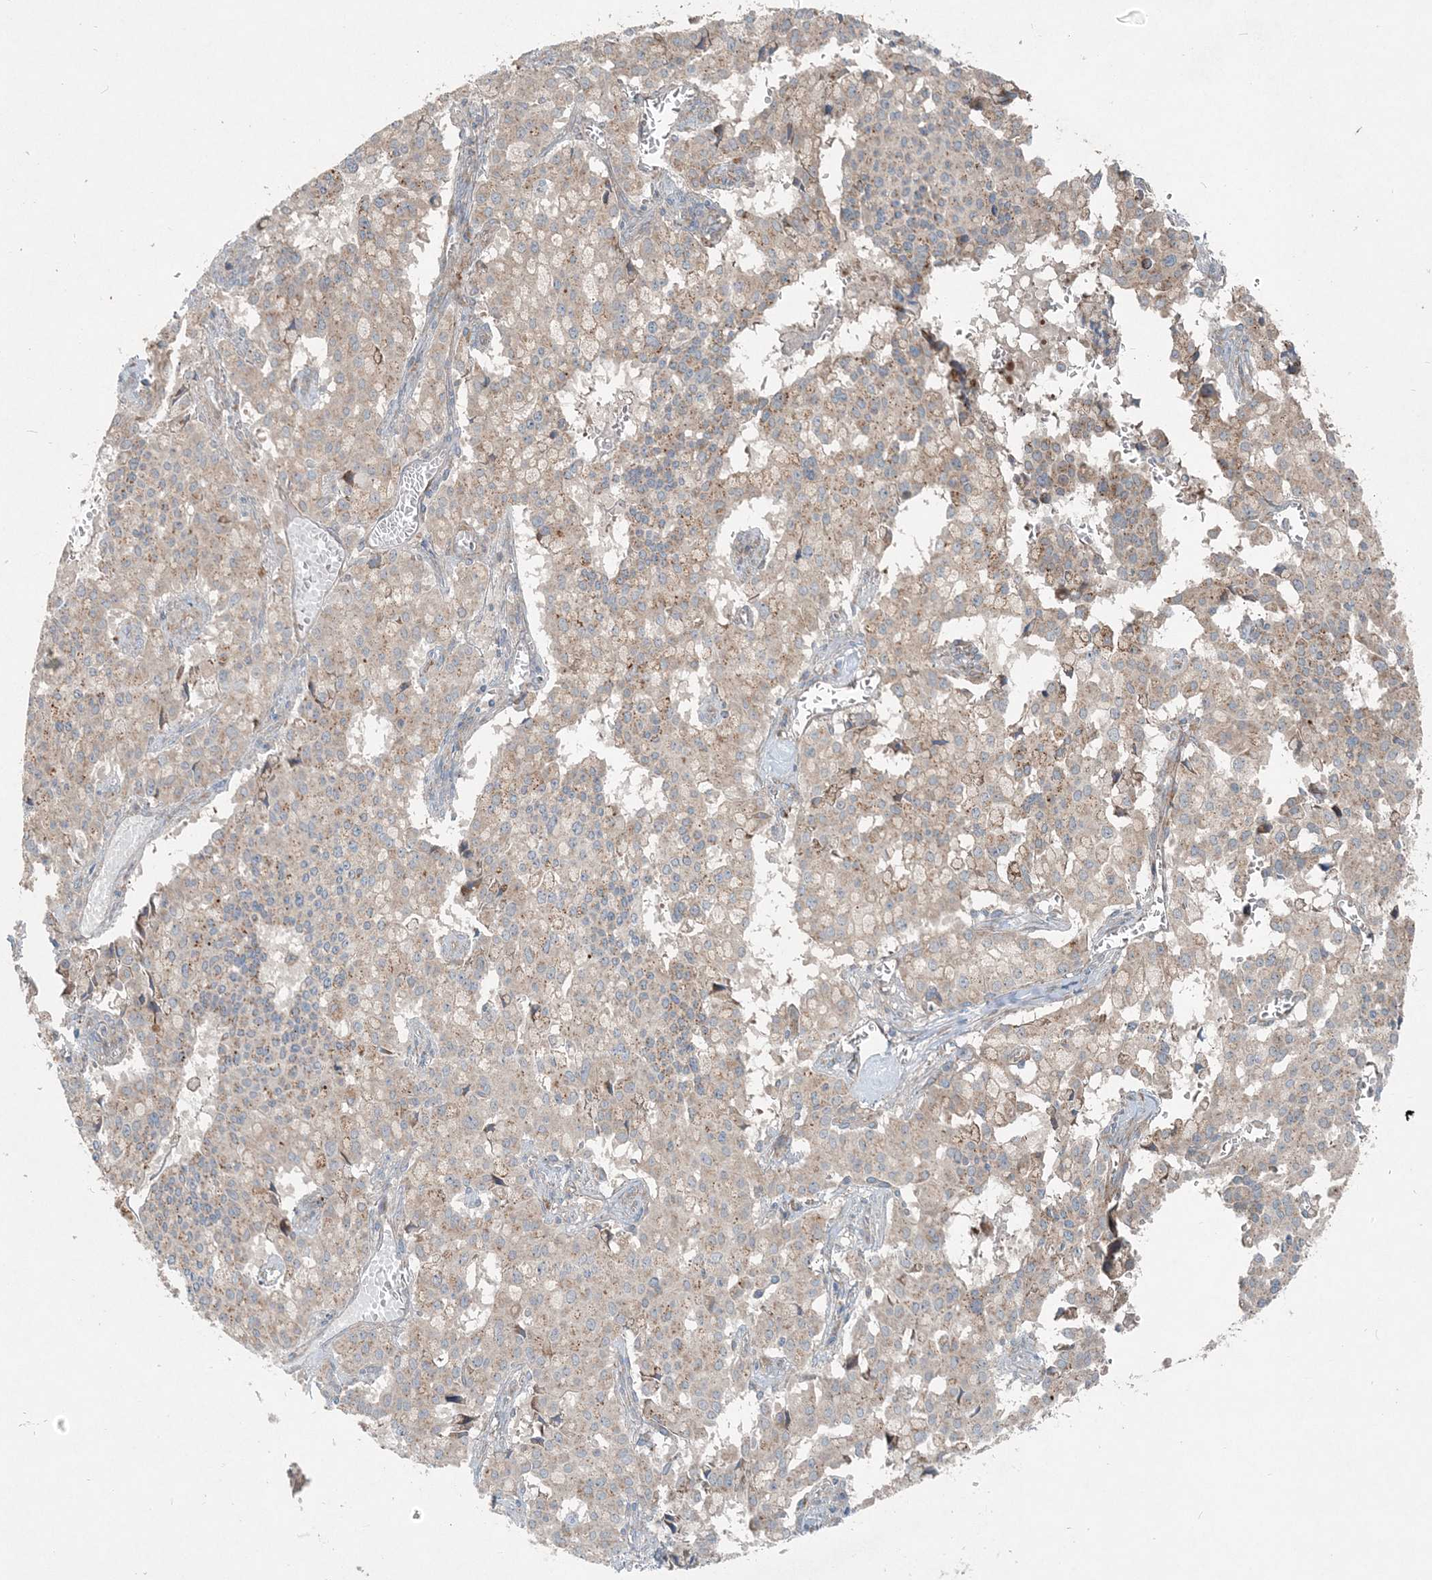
{"staining": {"intensity": "weak", "quantity": "25%-75%", "location": "cytoplasmic/membranous"}, "tissue": "pancreatic cancer", "cell_type": "Tumor cells", "image_type": "cancer", "snomed": [{"axis": "morphology", "description": "Adenocarcinoma, NOS"}, {"axis": "topography", "description": "Pancreas"}], "caption": "Weak cytoplasmic/membranous protein expression is present in about 25%-75% of tumor cells in pancreatic cancer.", "gene": "INTU", "patient": {"sex": "male", "age": 65}}